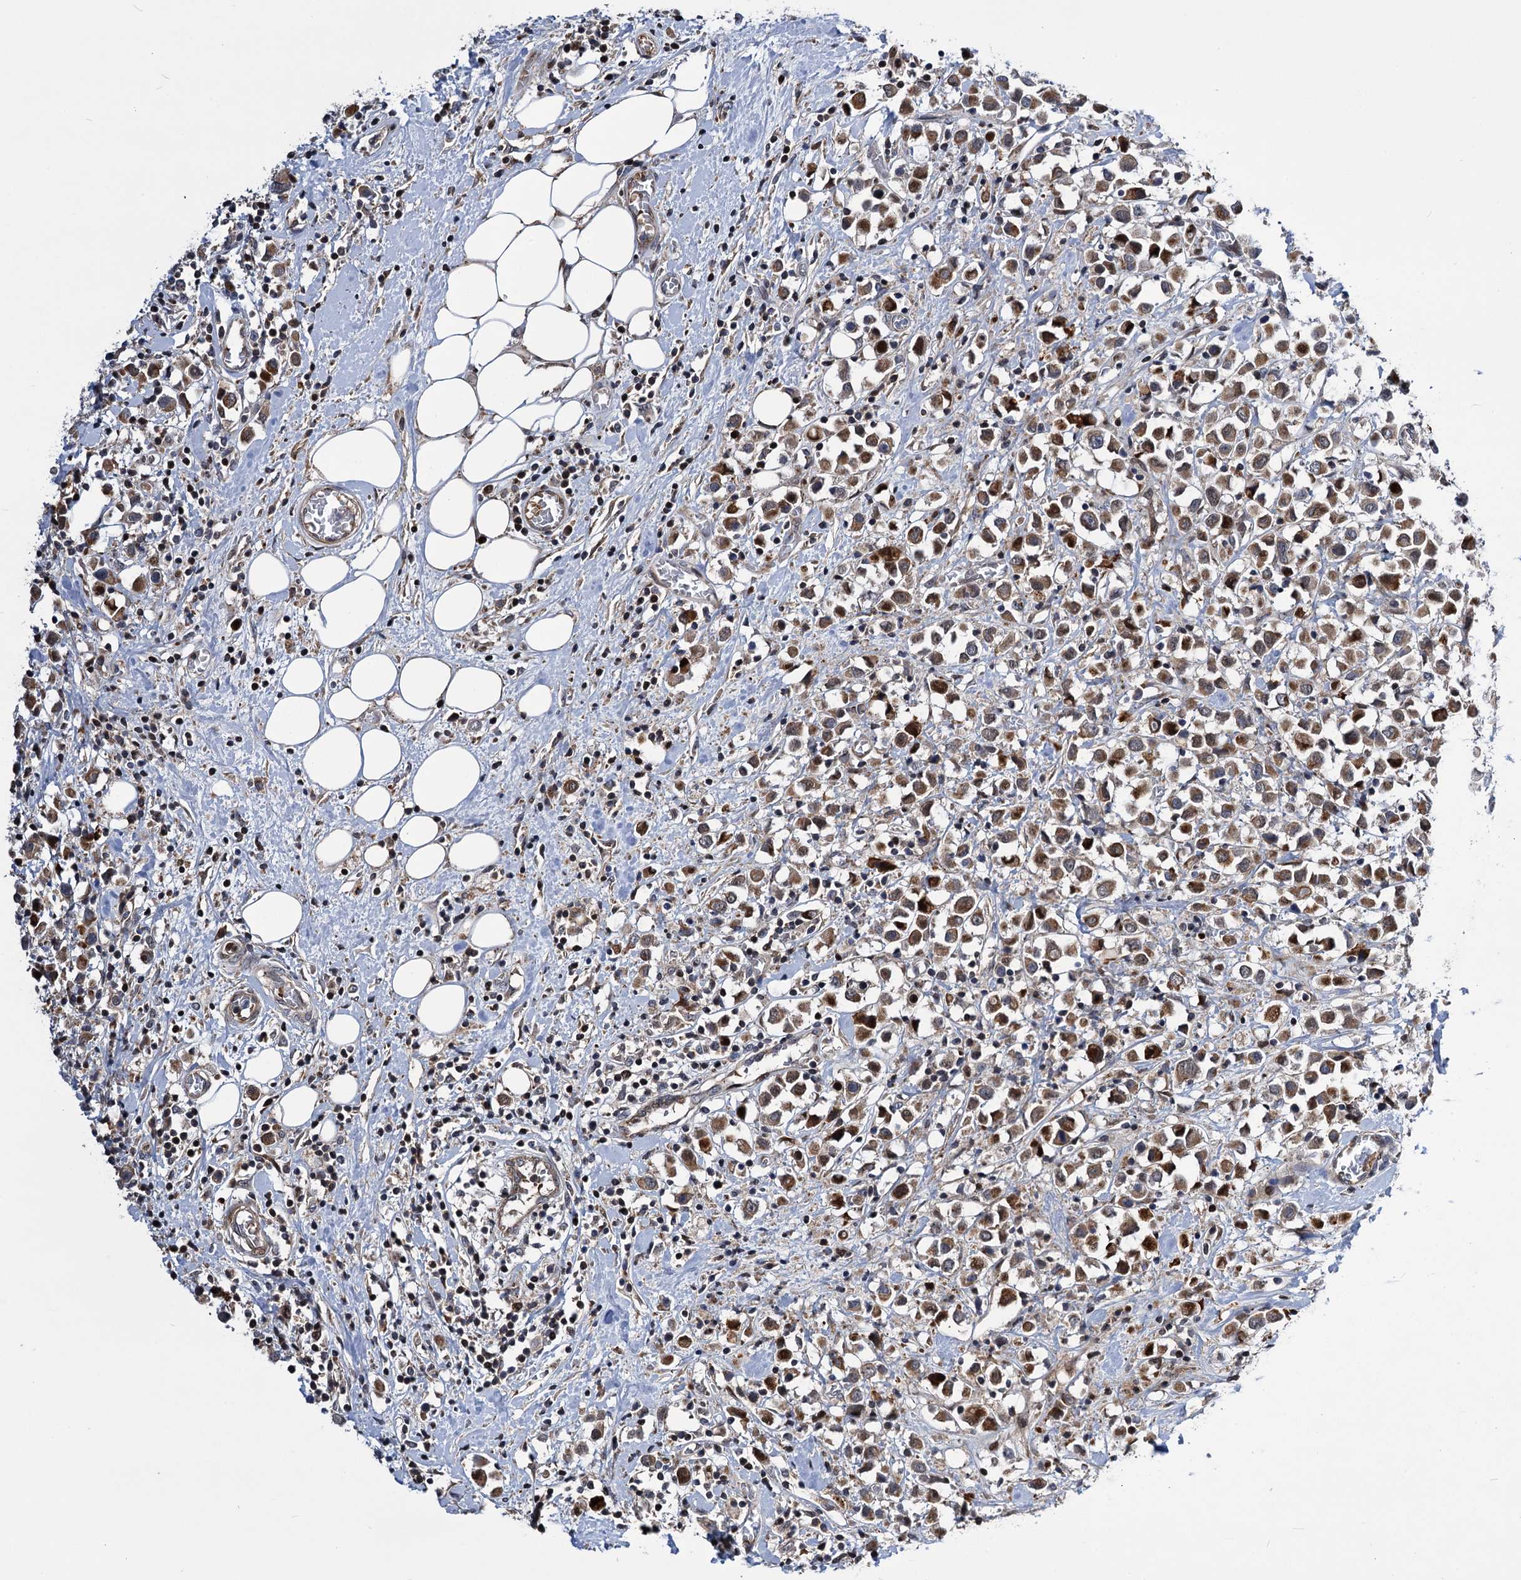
{"staining": {"intensity": "moderate", "quantity": ">75%", "location": "cytoplasmic/membranous,nuclear"}, "tissue": "breast cancer", "cell_type": "Tumor cells", "image_type": "cancer", "snomed": [{"axis": "morphology", "description": "Duct carcinoma"}, {"axis": "topography", "description": "Breast"}], "caption": "A brown stain highlights moderate cytoplasmic/membranous and nuclear positivity of a protein in breast cancer tumor cells.", "gene": "UBR1", "patient": {"sex": "female", "age": 61}}